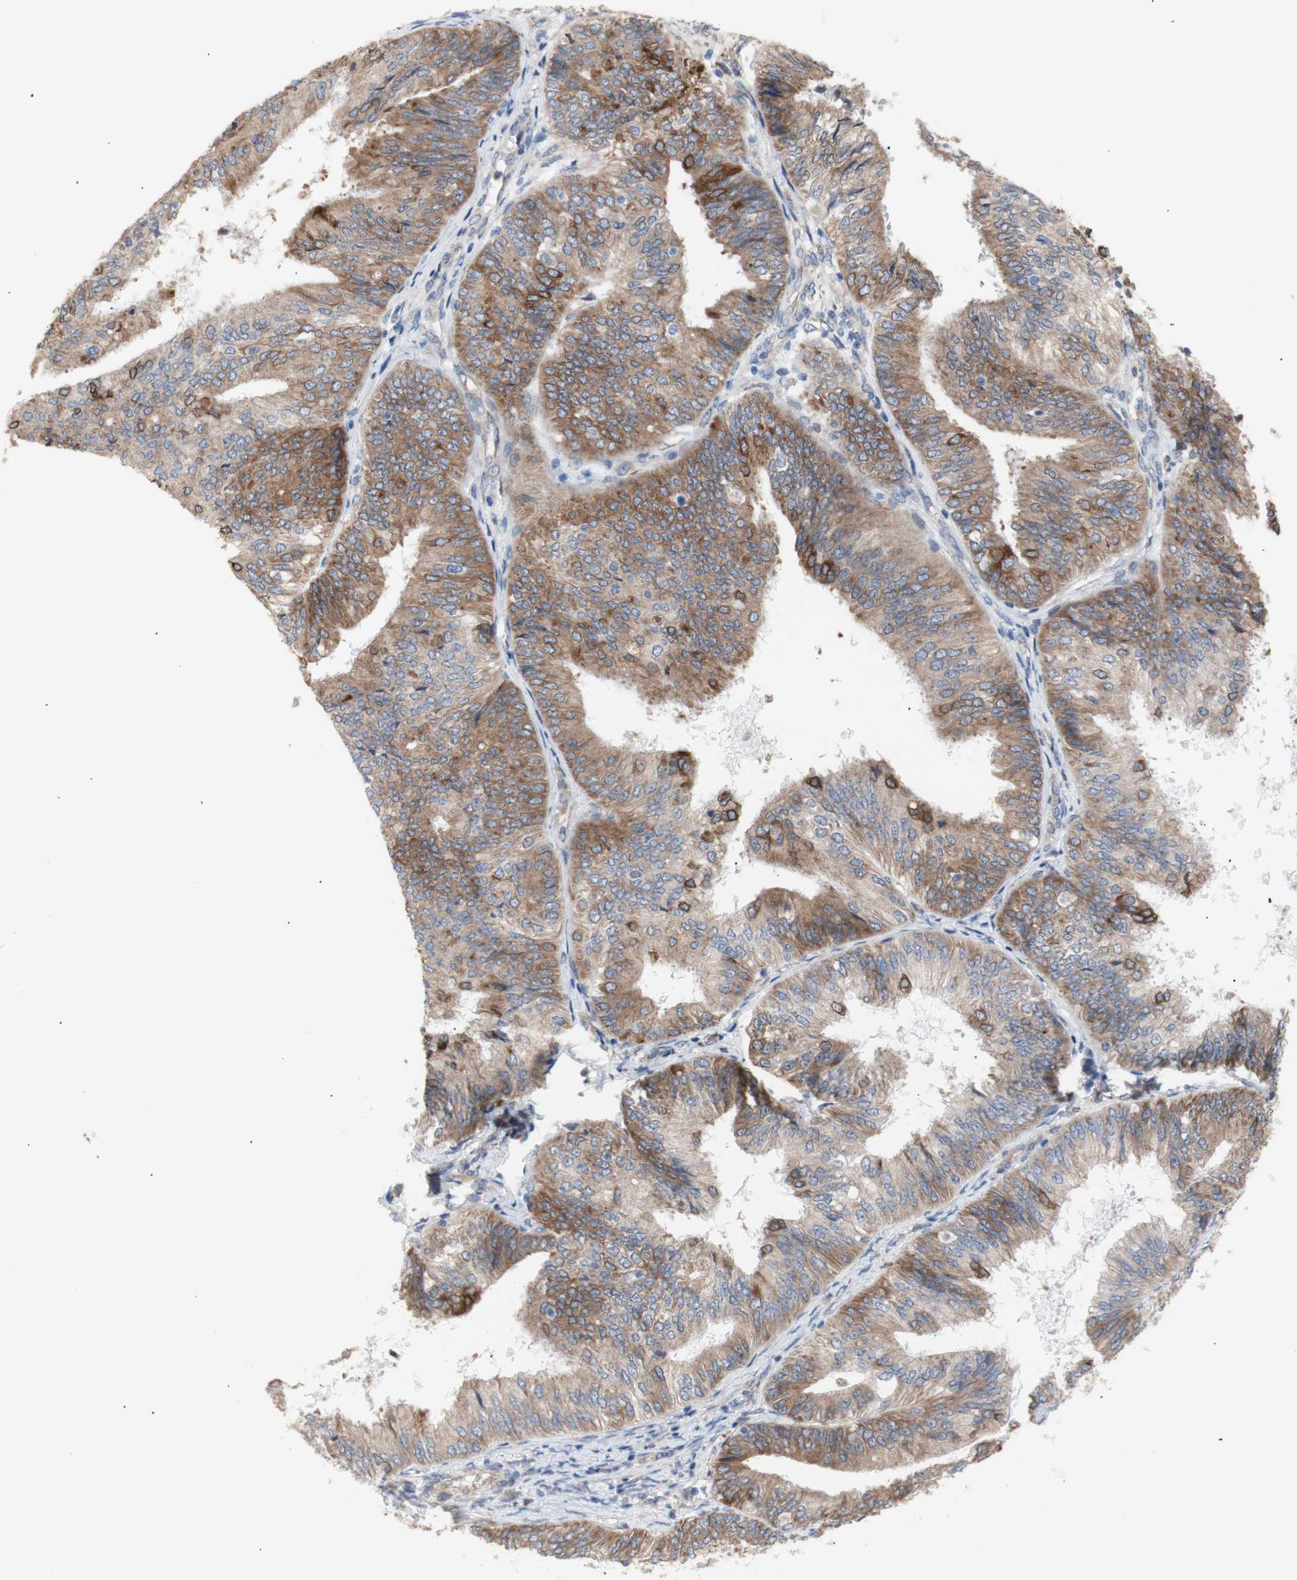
{"staining": {"intensity": "moderate", "quantity": ">75%", "location": "cytoplasmic/membranous"}, "tissue": "endometrial cancer", "cell_type": "Tumor cells", "image_type": "cancer", "snomed": [{"axis": "morphology", "description": "Adenocarcinoma, NOS"}, {"axis": "topography", "description": "Endometrium"}], "caption": "Tumor cells reveal moderate cytoplasmic/membranous positivity in approximately >75% of cells in endometrial adenocarcinoma.", "gene": "ERLIN1", "patient": {"sex": "female", "age": 58}}